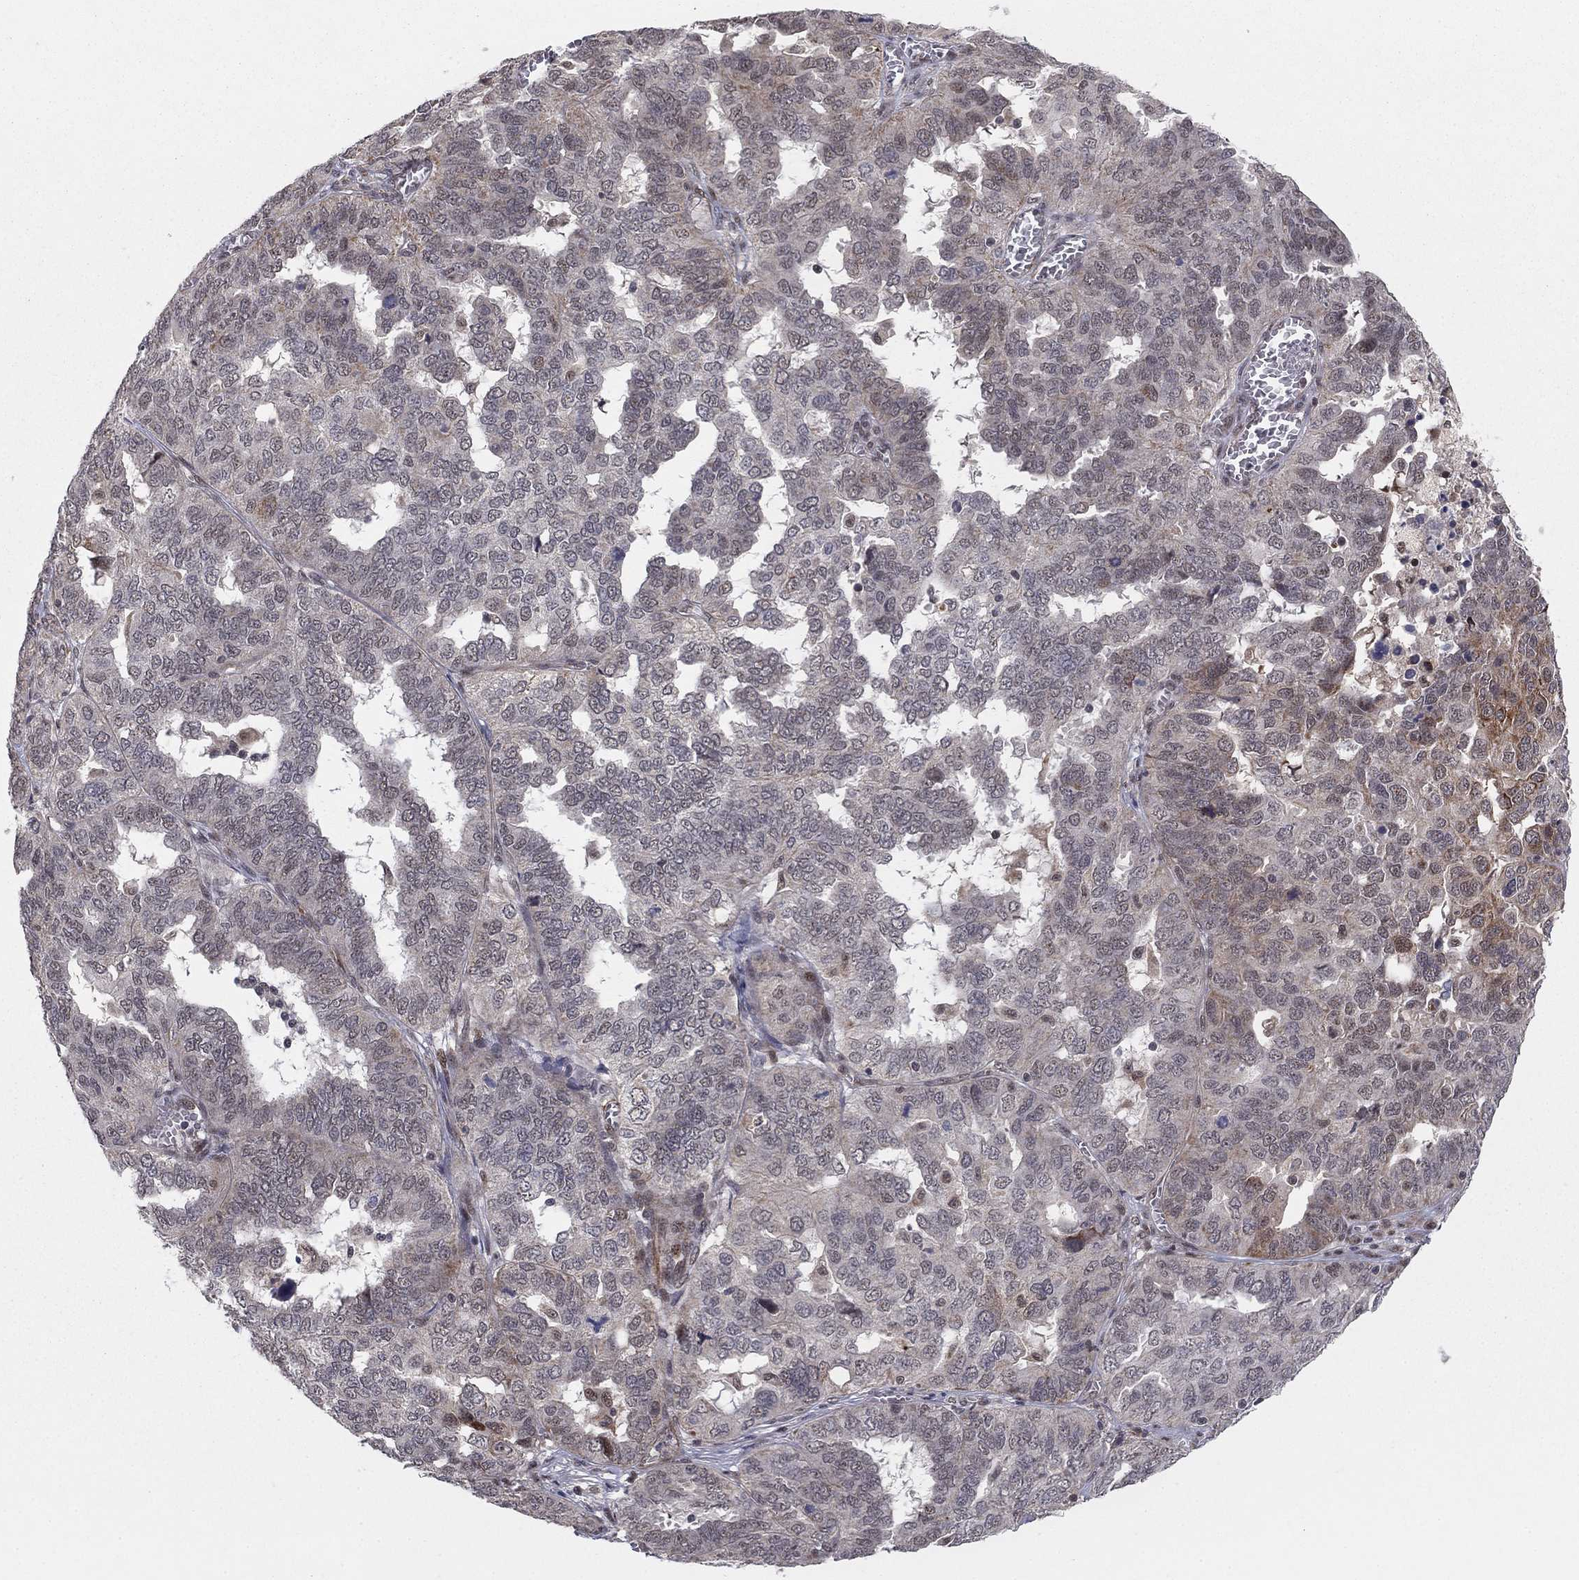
{"staining": {"intensity": "strong", "quantity": "<25%", "location": "cytoplasmic/membranous"}, "tissue": "ovarian cancer", "cell_type": "Tumor cells", "image_type": "cancer", "snomed": [{"axis": "morphology", "description": "Carcinoma, endometroid"}, {"axis": "topography", "description": "Soft tissue"}, {"axis": "topography", "description": "Ovary"}], "caption": "Human endometroid carcinoma (ovarian) stained with a protein marker exhibits strong staining in tumor cells.", "gene": "ZNF395", "patient": {"sex": "female", "age": 52}}